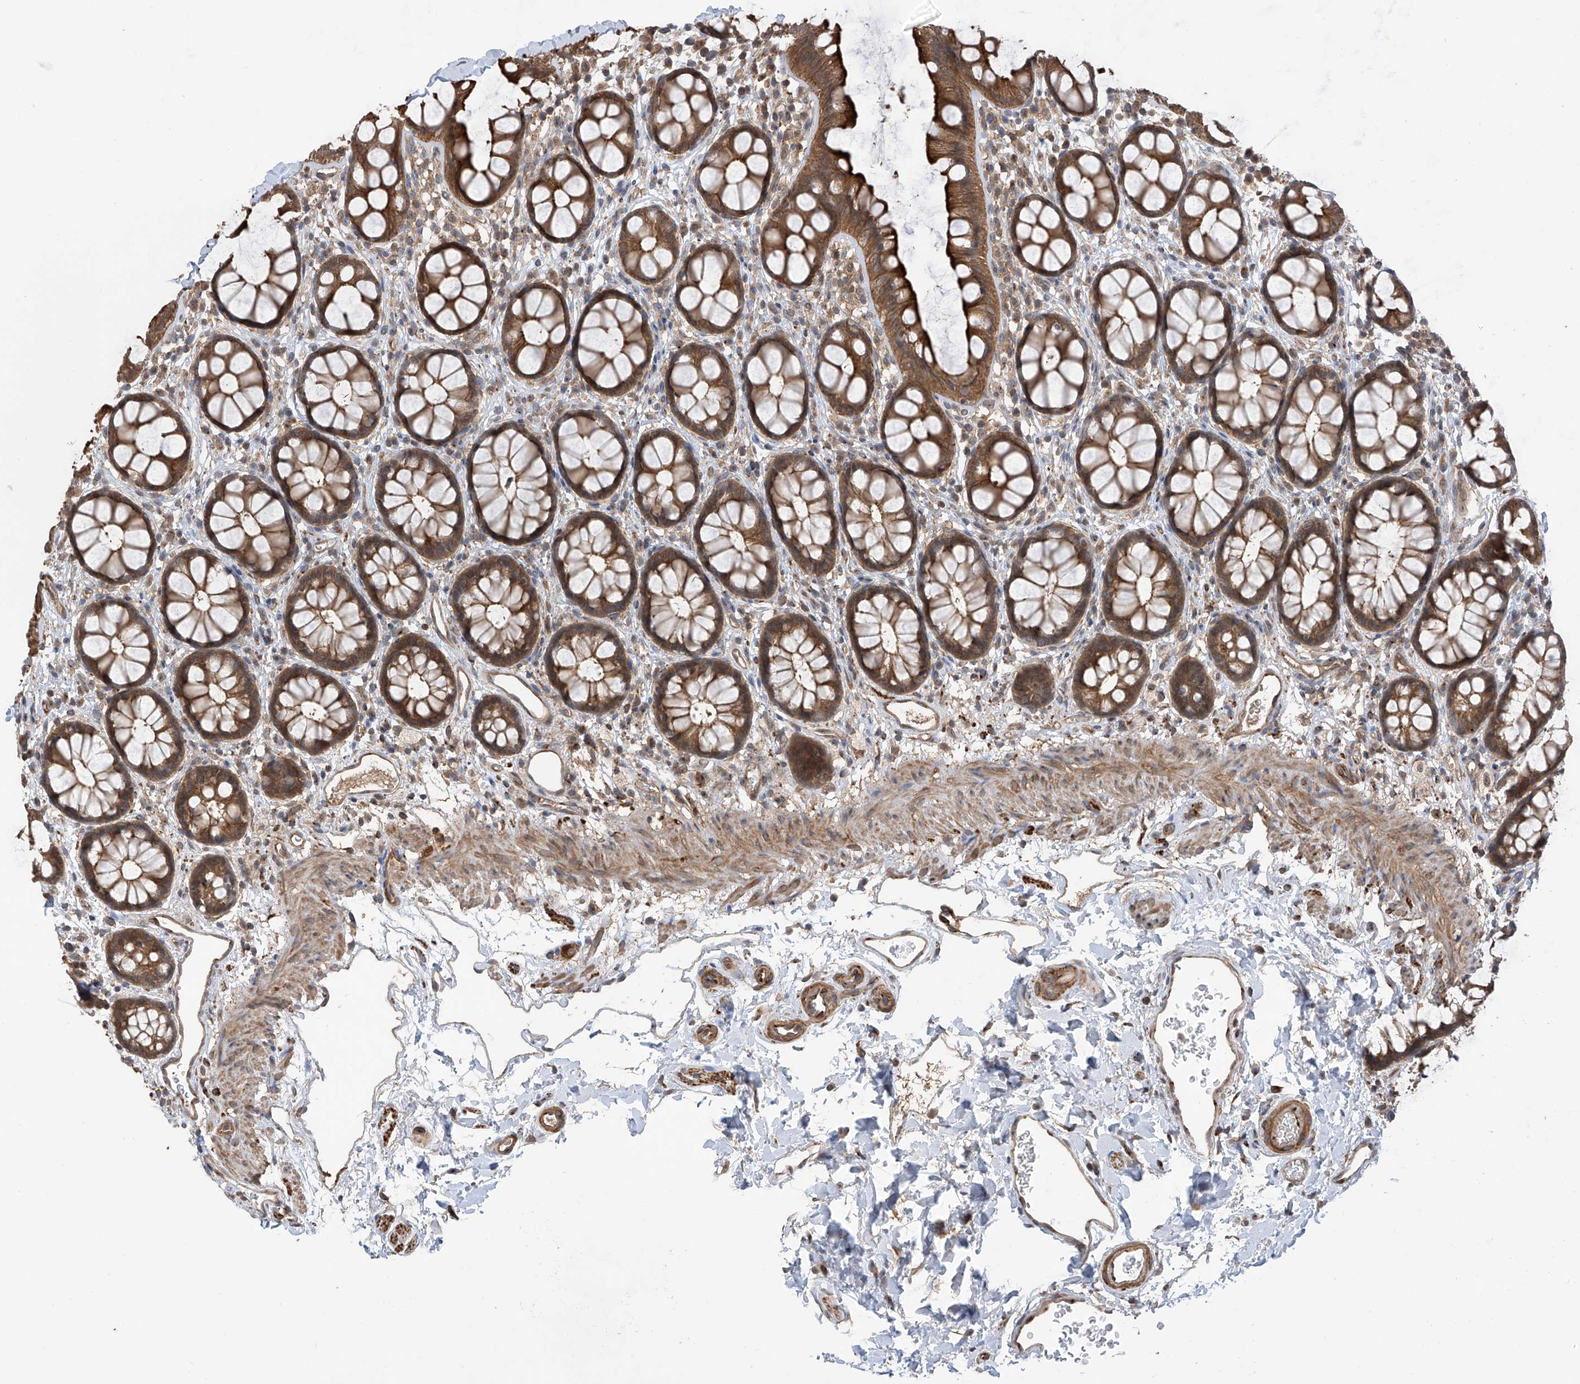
{"staining": {"intensity": "strong", "quantity": ">75%", "location": "cytoplasmic/membranous"}, "tissue": "rectum", "cell_type": "Glandular cells", "image_type": "normal", "snomed": [{"axis": "morphology", "description": "Normal tissue, NOS"}, {"axis": "topography", "description": "Rectum"}], "caption": "The histopathology image shows immunohistochemical staining of benign rectum. There is strong cytoplasmic/membranous staining is appreciated in approximately >75% of glandular cells.", "gene": "RPAIN", "patient": {"sex": "female", "age": 65}}